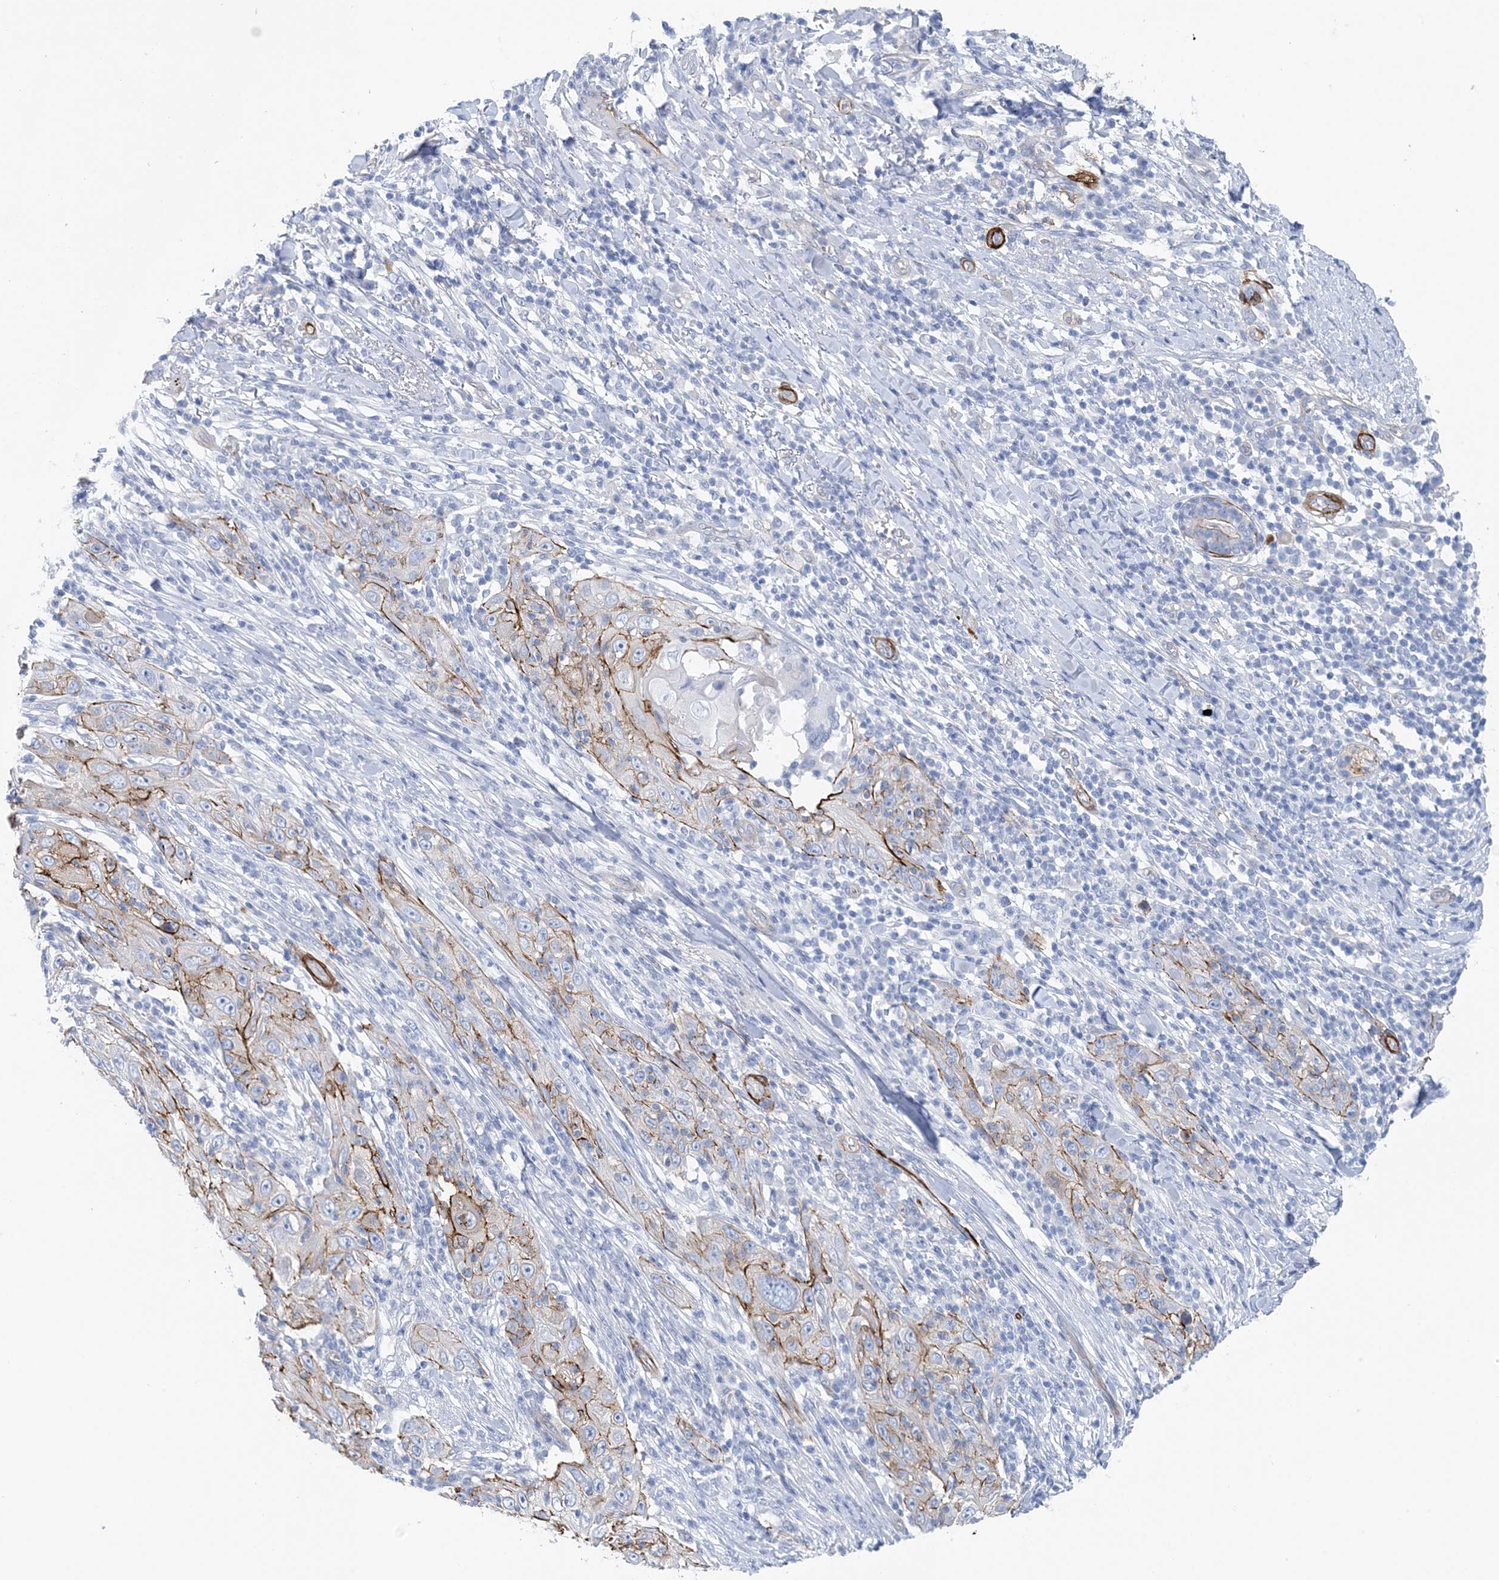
{"staining": {"intensity": "moderate", "quantity": "<25%", "location": "cytoplasmic/membranous"}, "tissue": "skin cancer", "cell_type": "Tumor cells", "image_type": "cancer", "snomed": [{"axis": "morphology", "description": "Squamous cell carcinoma, NOS"}, {"axis": "topography", "description": "Skin"}], "caption": "A low amount of moderate cytoplasmic/membranous staining is present in about <25% of tumor cells in skin cancer (squamous cell carcinoma) tissue.", "gene": "SHANK1", "patient": {"sex": "female", "age": 88}}